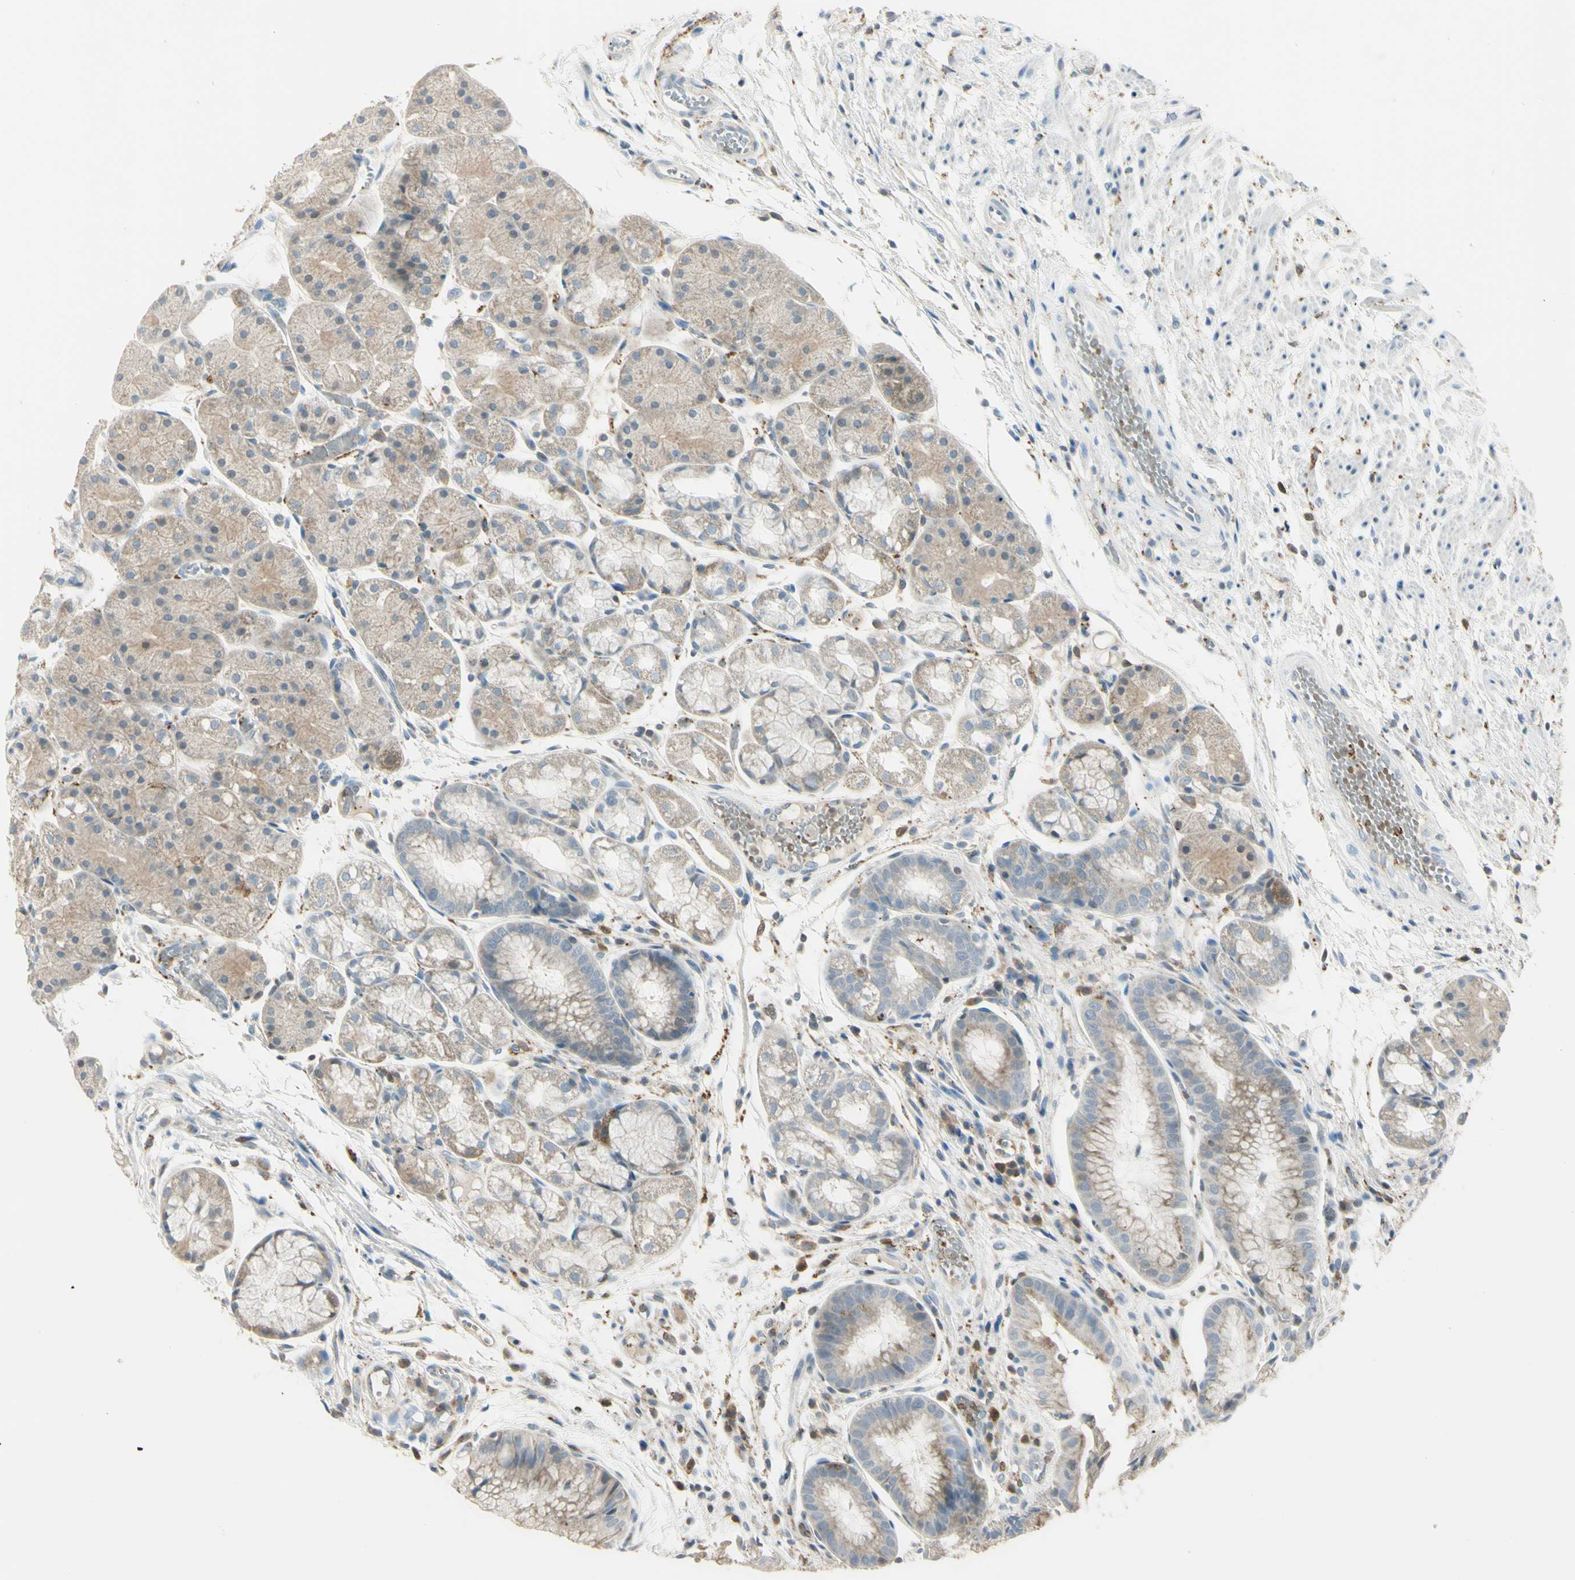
{"staining": {"intensity": "weak", "quantity": ">75%", "location": "cytoplasmic/membranous"}, "tissue": "stomach", "cell_type": "Glandular cells", "image_type": "normal", "snomed": [{"axis": "morphology", "description": "Normal tissue, NOS"}, {"axis": "topography", "description": "Stomach, upper"}], "caption": "Immunohistochemistry (IHC) (DAB (3,3'-diaminobenzidine)) staining of unremarkable stomach demonstrates weak cytoplasmic/membranous protein staining in about >75% of glandular cells.", "gene": "CYRIB", "patient": {"sex": "male", "age": 72}}